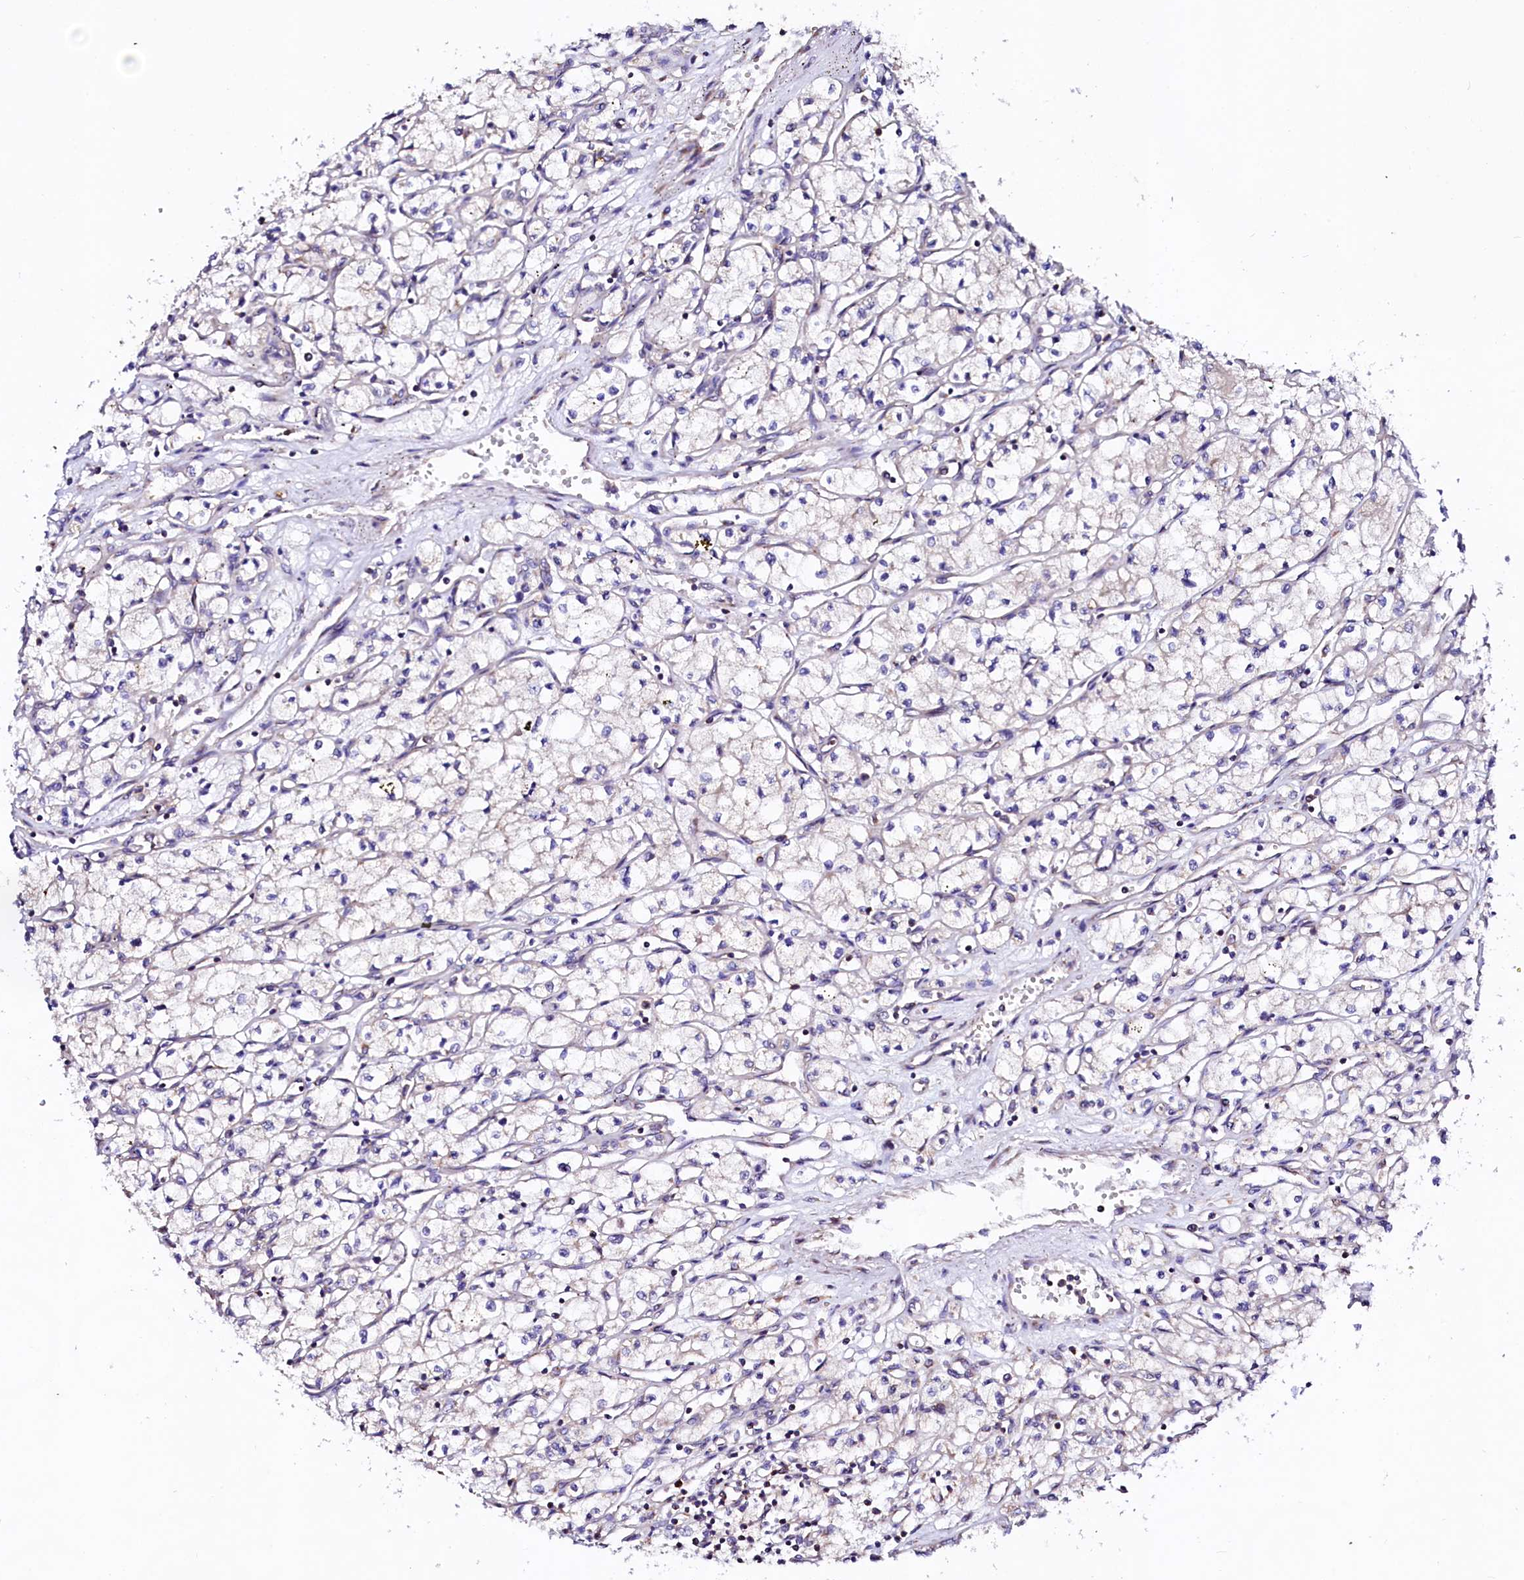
{"staining": {"intensity": "negative", "quantity": "none", "location": "none"}, "tissue": "renal cancer", "cell_type": "Tumor cells", "image_type": "cancer", "snomed": [{"axis": "morphology", "description": "Adenocarcinoma, NOS"}, {"axis": "topography", "description": "Kidney"}], "caption": "Immunohistochemistry (IHC) photomicrograph of human renal adenocarcinoma stained for a protein (brown), which shows no staining in tumor cells.", "gene": "UBE3C", "patient": {"sex": "male", "age": 59}}